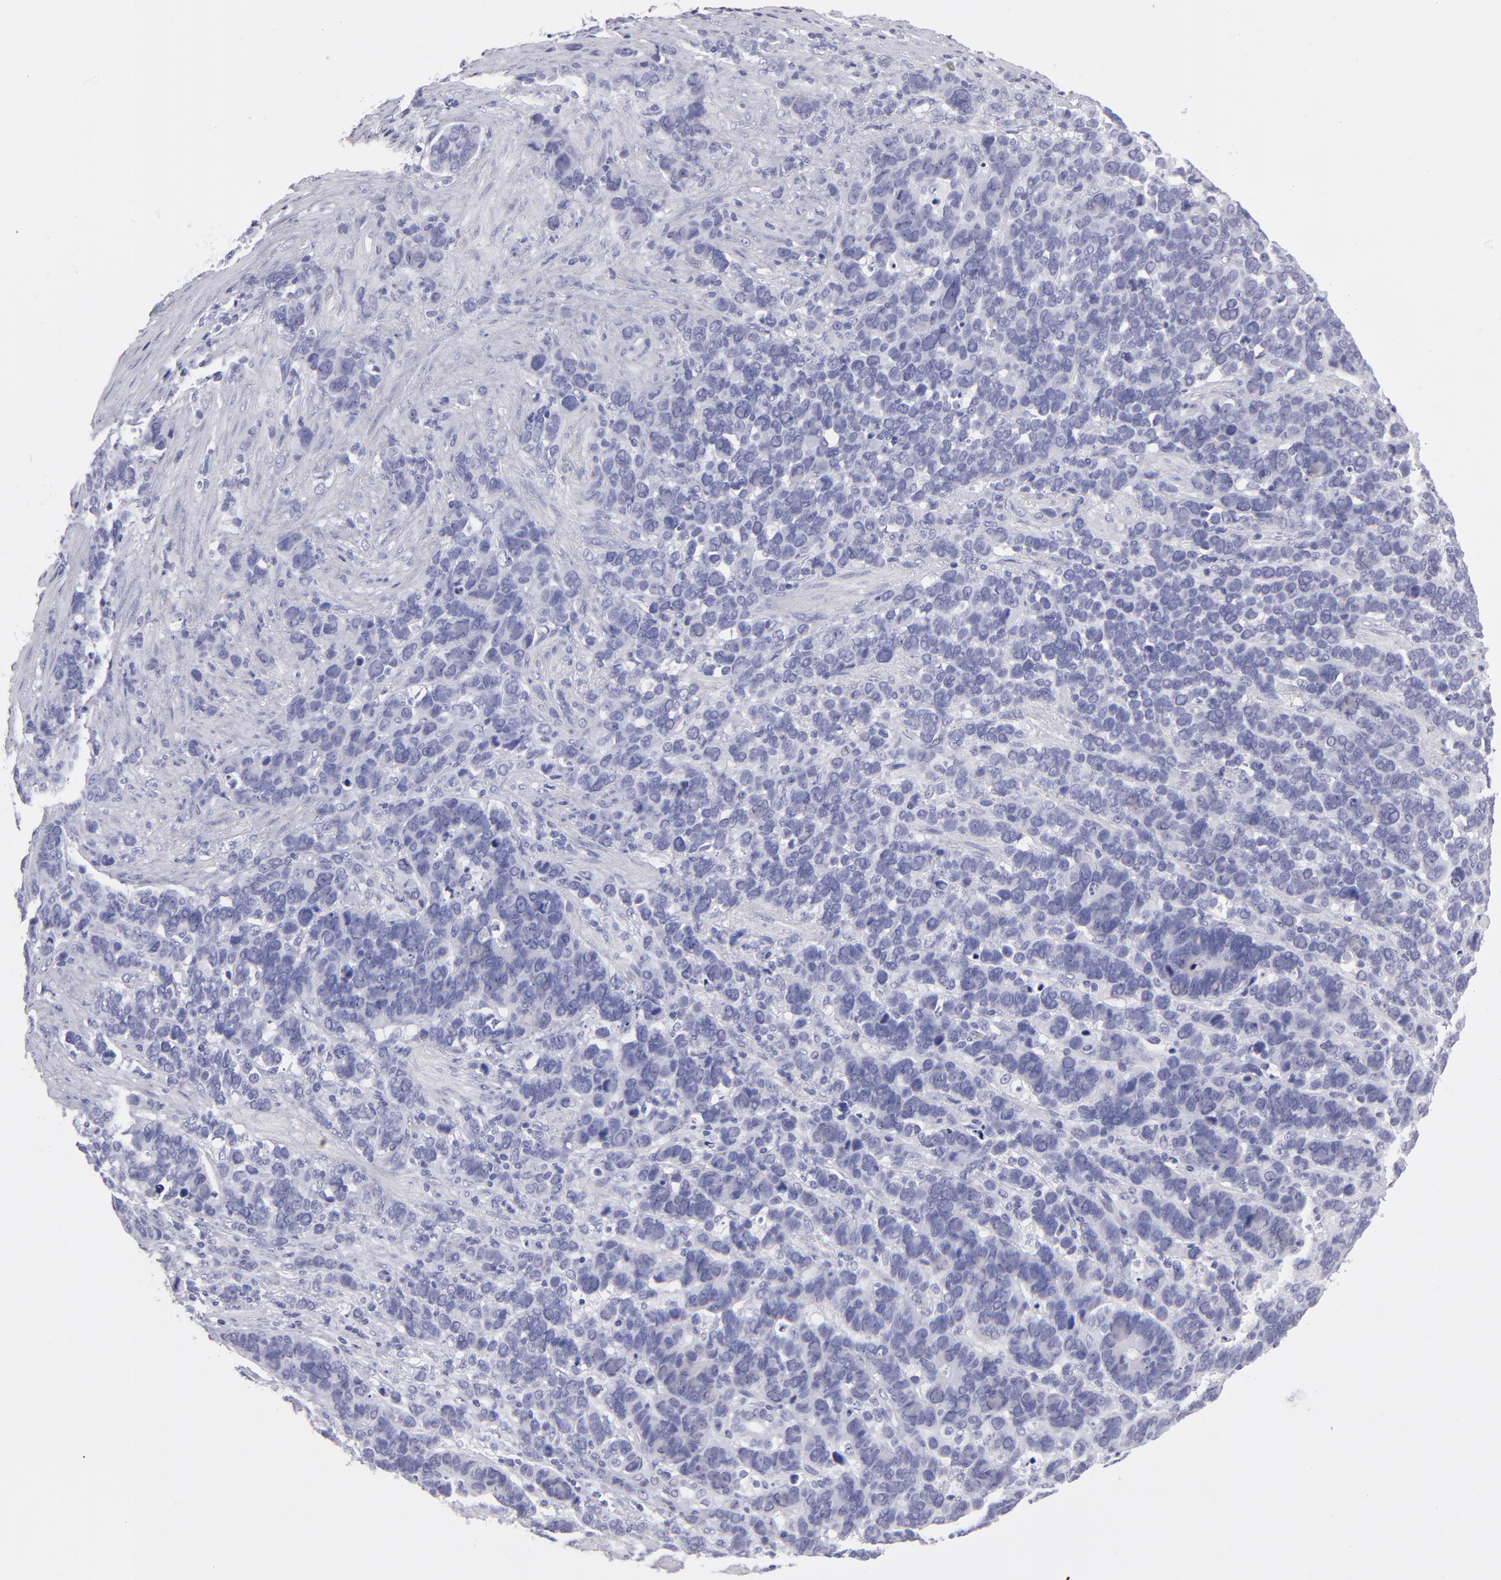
{"staining": {"intensity": "negative", "quantity": "none", "location": "none"}, "tissue": "stomach cancer", "cell_type": "Tumor cells", "image_type": "cancer", "snomed": [{"axis": "morphology", "description": "Adenocarcinoma, NOS"}, {"axis": "topography", "description": "Stomach, upper"}], "caption": "Protein analysis of adenocarcinoma (stomach) exhibits no significant expression in tumor cells.", "gene": "MB", "patient": {"sex": "male", "age": 71}}